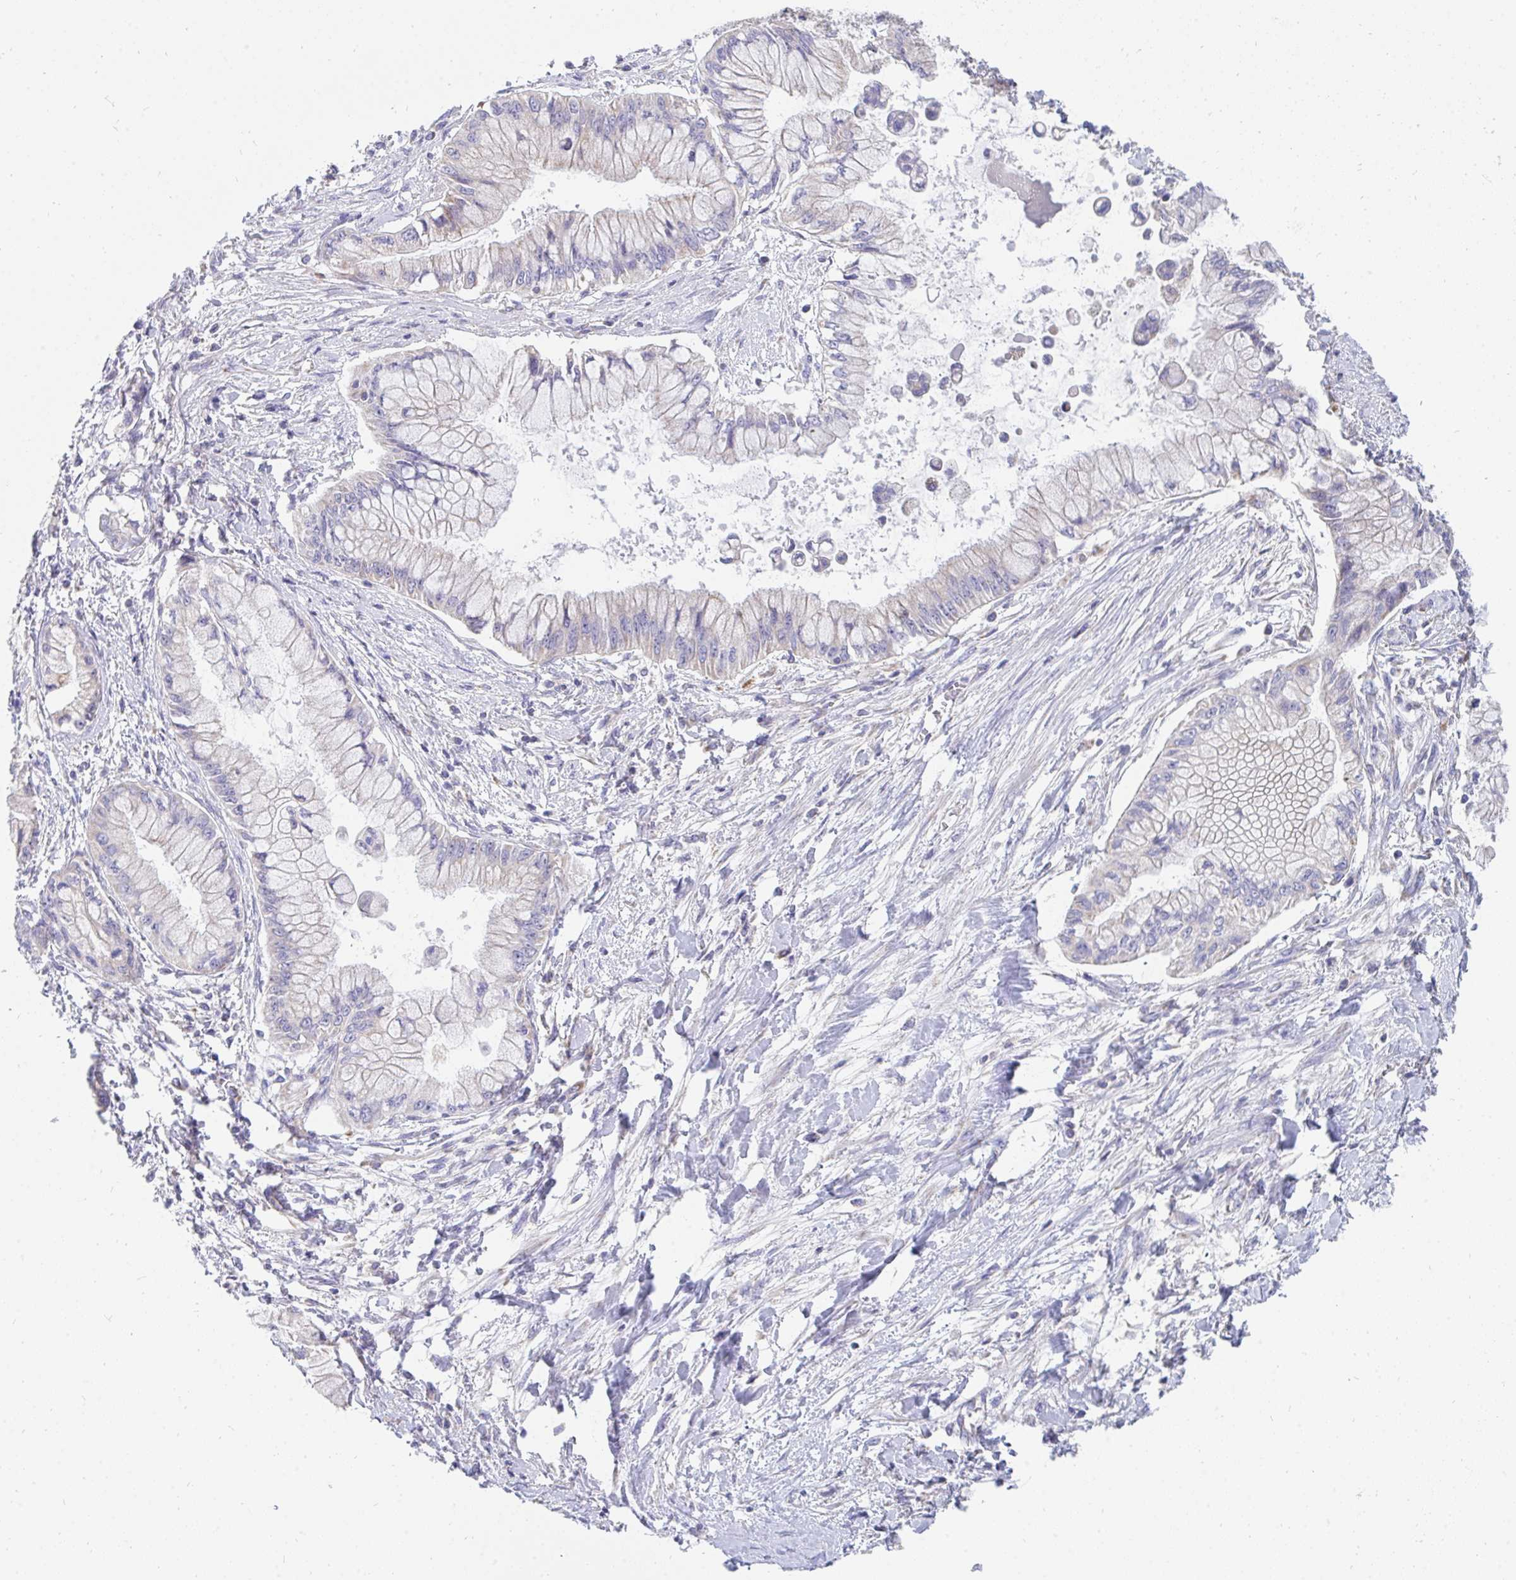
{"staining": {"intensity": "negative", "quantity": "none", "location": "none"}, "tissue": "pancreatic cancer", "cell_type": "Tumor cells", "image_type": "cancer", "snomed": [{"axis": "morphology", "description": "Adenocarcinoma, NOS"}, {"axis": "topography", "description": "Pancreas"}], "caption": "There is no significant positivity in tumor cells of pancreatic cancer (adenocarcinoma).", "gene": "PC", "patient": {"sex": "male", "age": 48}}